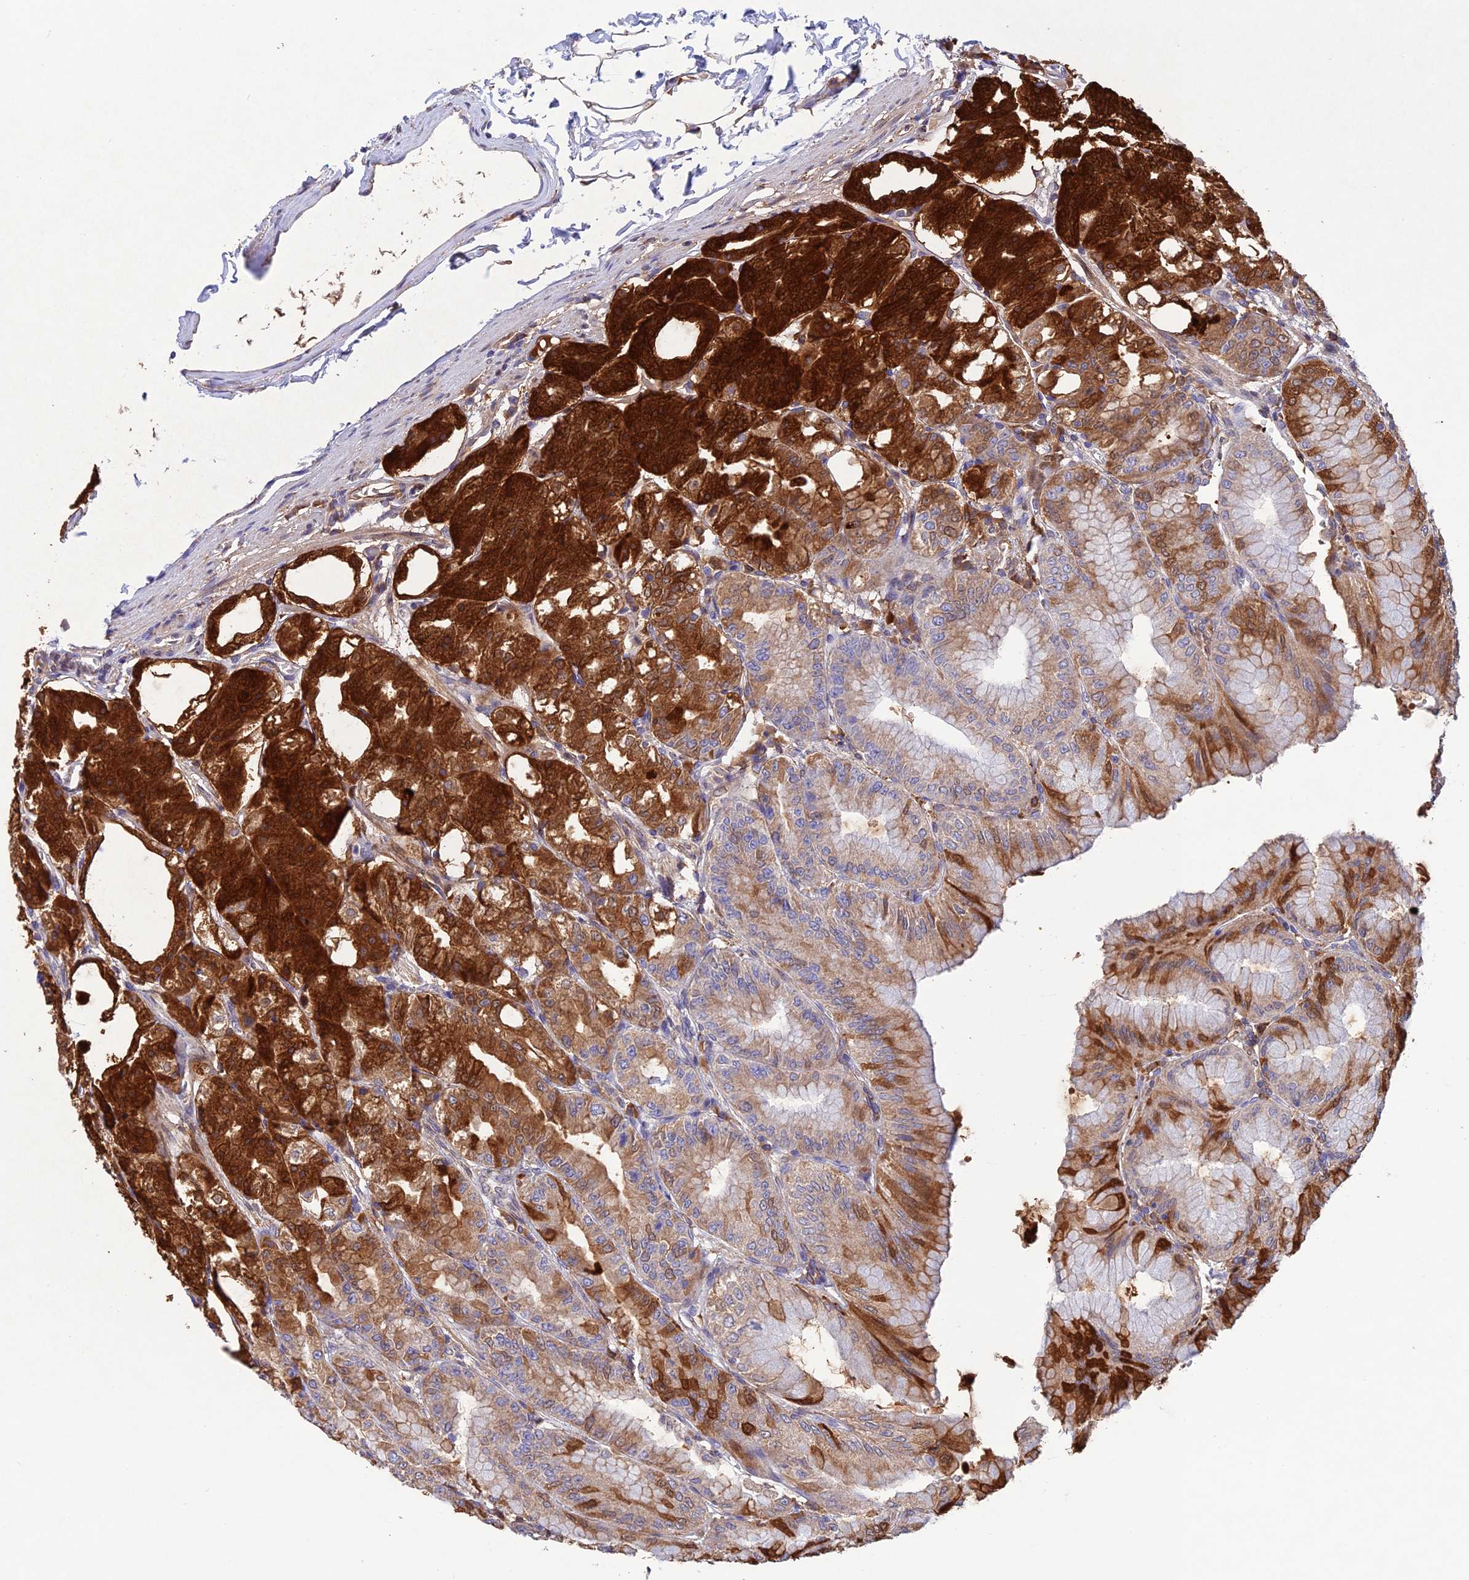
{"staining": {"intensity": "strong", "quantity": "25%-75%", "location": "cytoplasmic/membranous"}, "tissue": "stomach", "cell_type": "Glandular cells", "image_type": "normal", "snomed": [{"axis": "morphology", "description": "Normal tissue, NOS"}, {"axis": "topography", "description": "Stomach, lower"}], "caption": "Glandular cells show high levels of strong cytoplasmic/membranous positivity in about 25%-75% of cells in normal human stomach.", "gene": "ENSG00000255439", "patient": {"sex": "male", "age": 71}}